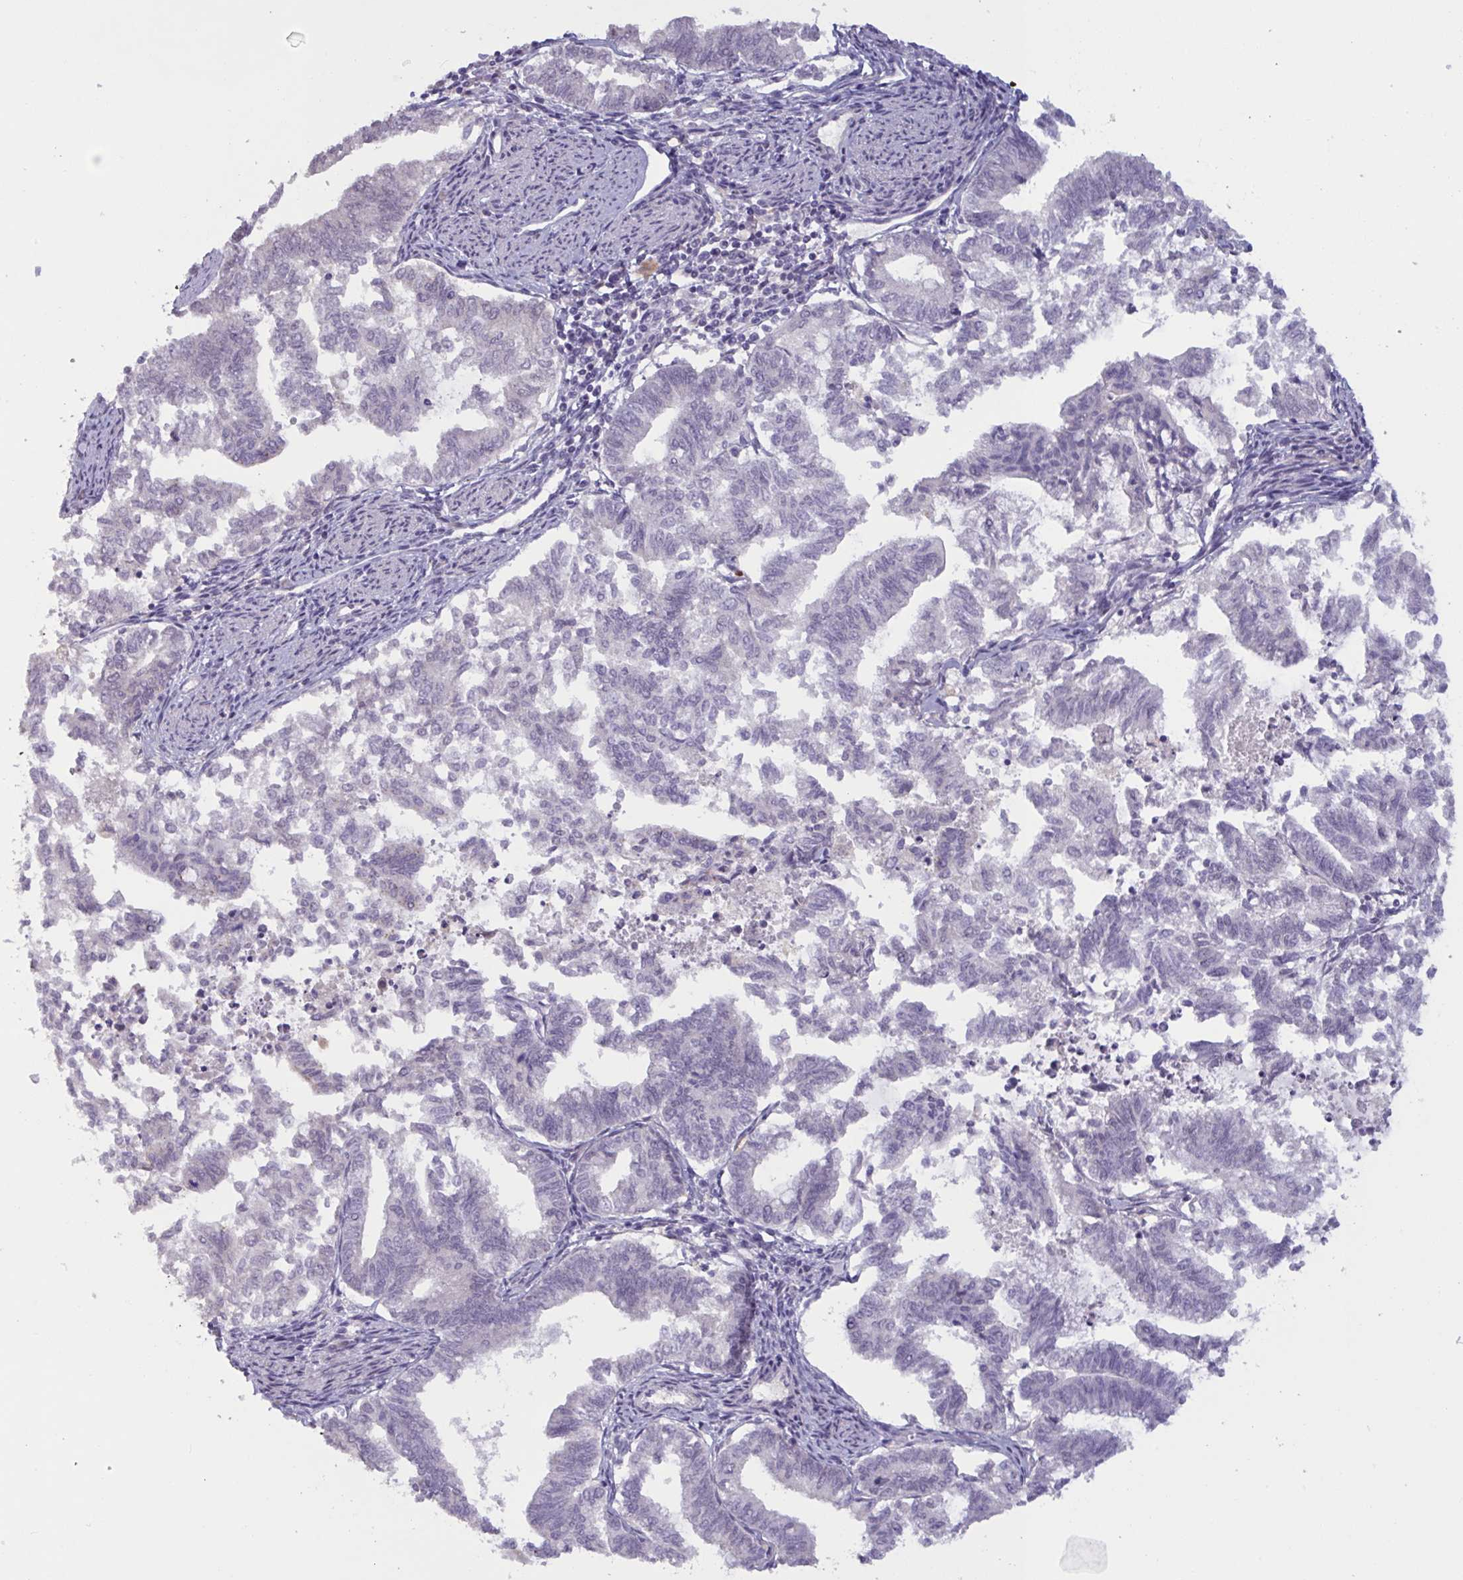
{"staining": {"intensity": "negative", "quantity": "none", "location": "none"}, "tissue": "endometrial cancer", "cell_type": "Tumor cells", "image_type": "cancer", "snomed": [{"axis": "morphology", "description": "Adenocarcinoma, NOS"}, {"axis": "topography", "description": "Endometrium"}], "caption": "Immunohistochemistry (IHC) of endometrial cancer (adenocarcinoma) demonstrates no expression in tumor cells.", "gene": "RFPL4B", "patient": {"sex": "female", "age": 79}}